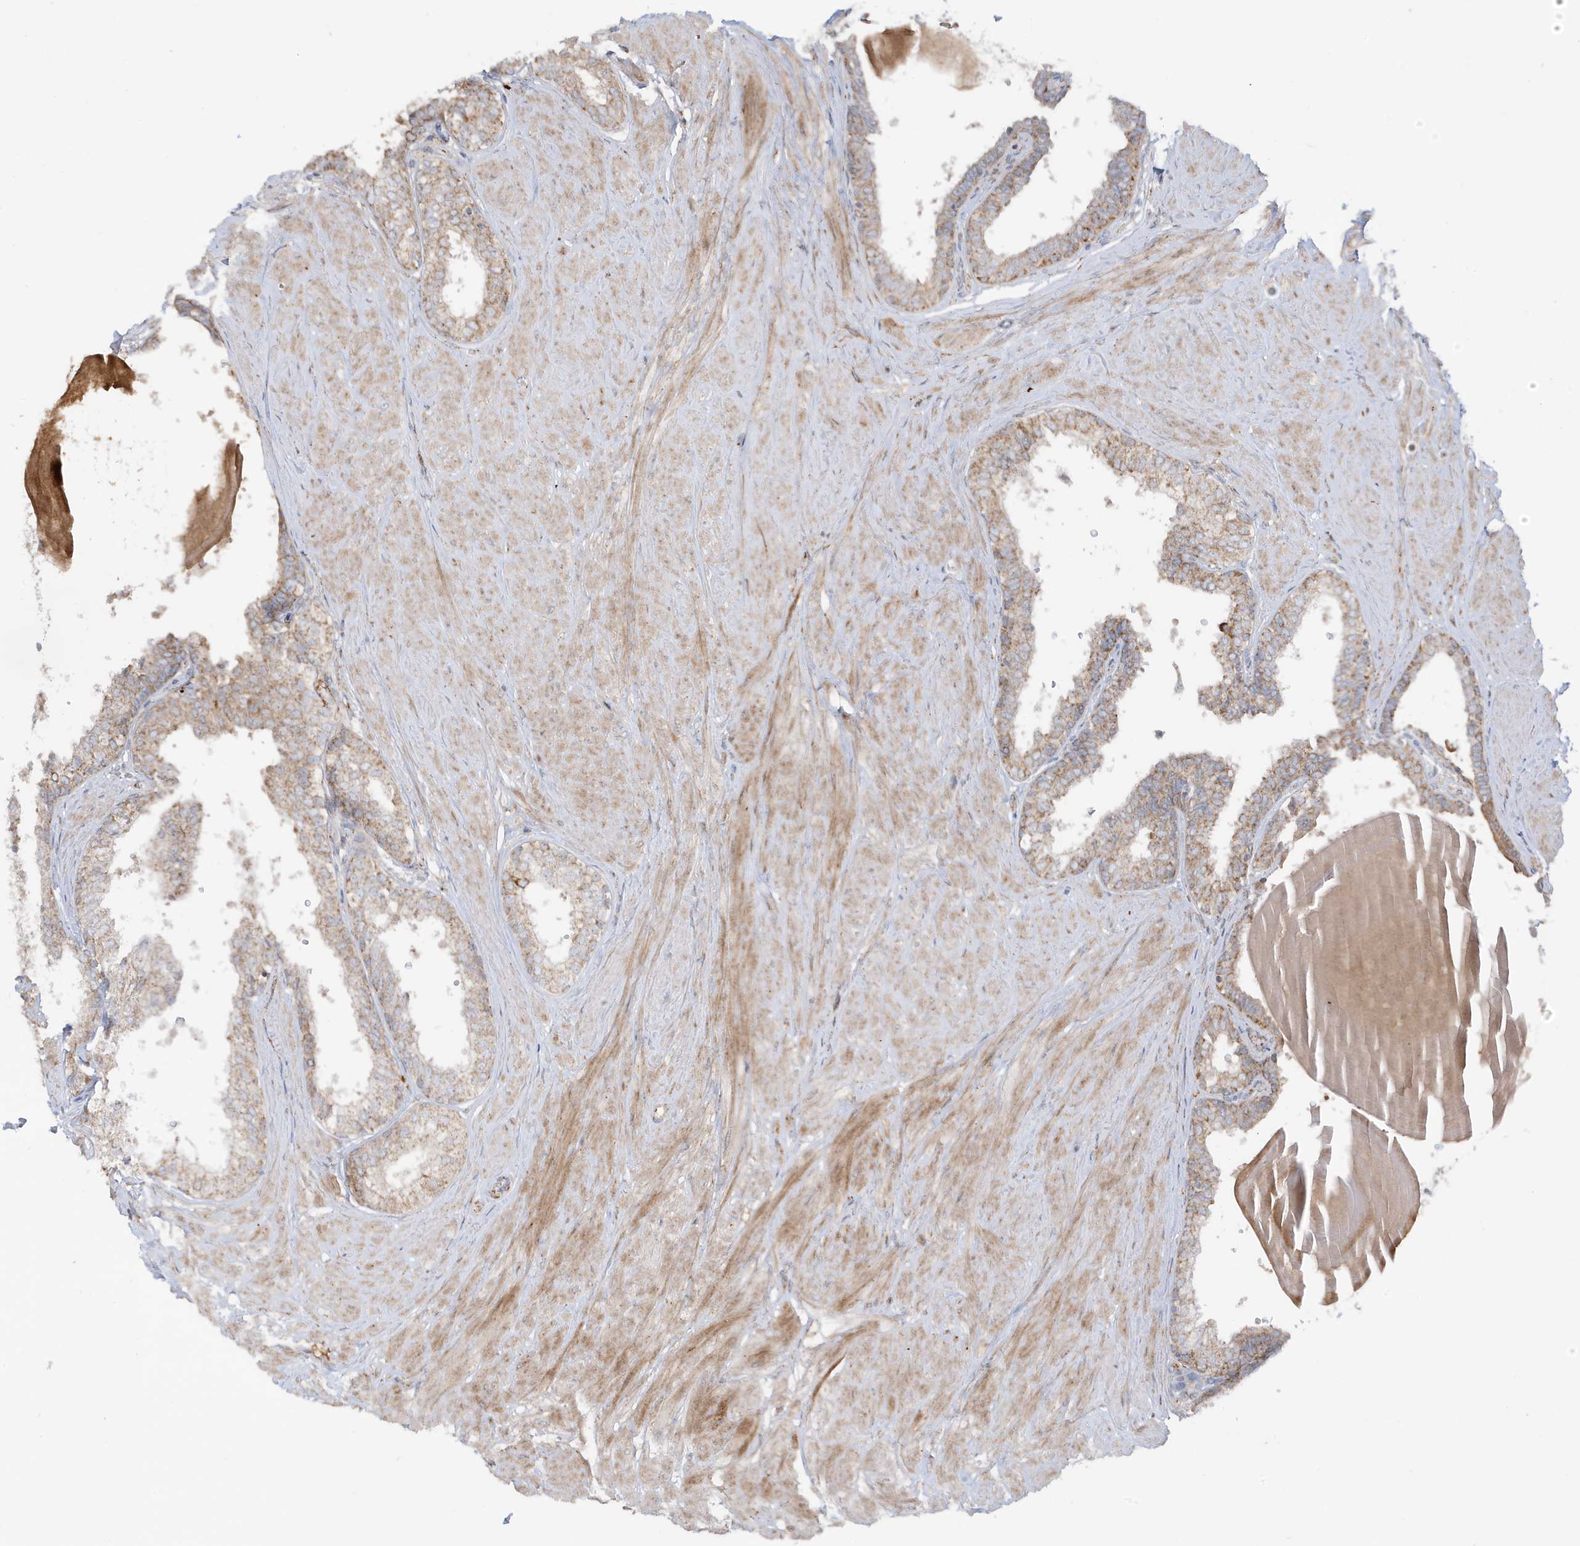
{"staining": {"intensity": "moderate", "quantity": "25%-75%", "location": "cytoplasmic/membranous"}, "tissue": "prostate", "cell_type": "Glandular cells", "image_type": "normal", "snomed": [{"axis": "morphology", "description": "Normal tissue, NOS"}, {"axis": "topography", "description": "Prostate"}], "caption": "IHC of unremarkable human prostate reveals medium levels of moderate cytoplasmic/membranous positivity in about 25%-75% of glandular cells.", "gene": "IFT57", "patient": {"sex": "male", "age": 48}}